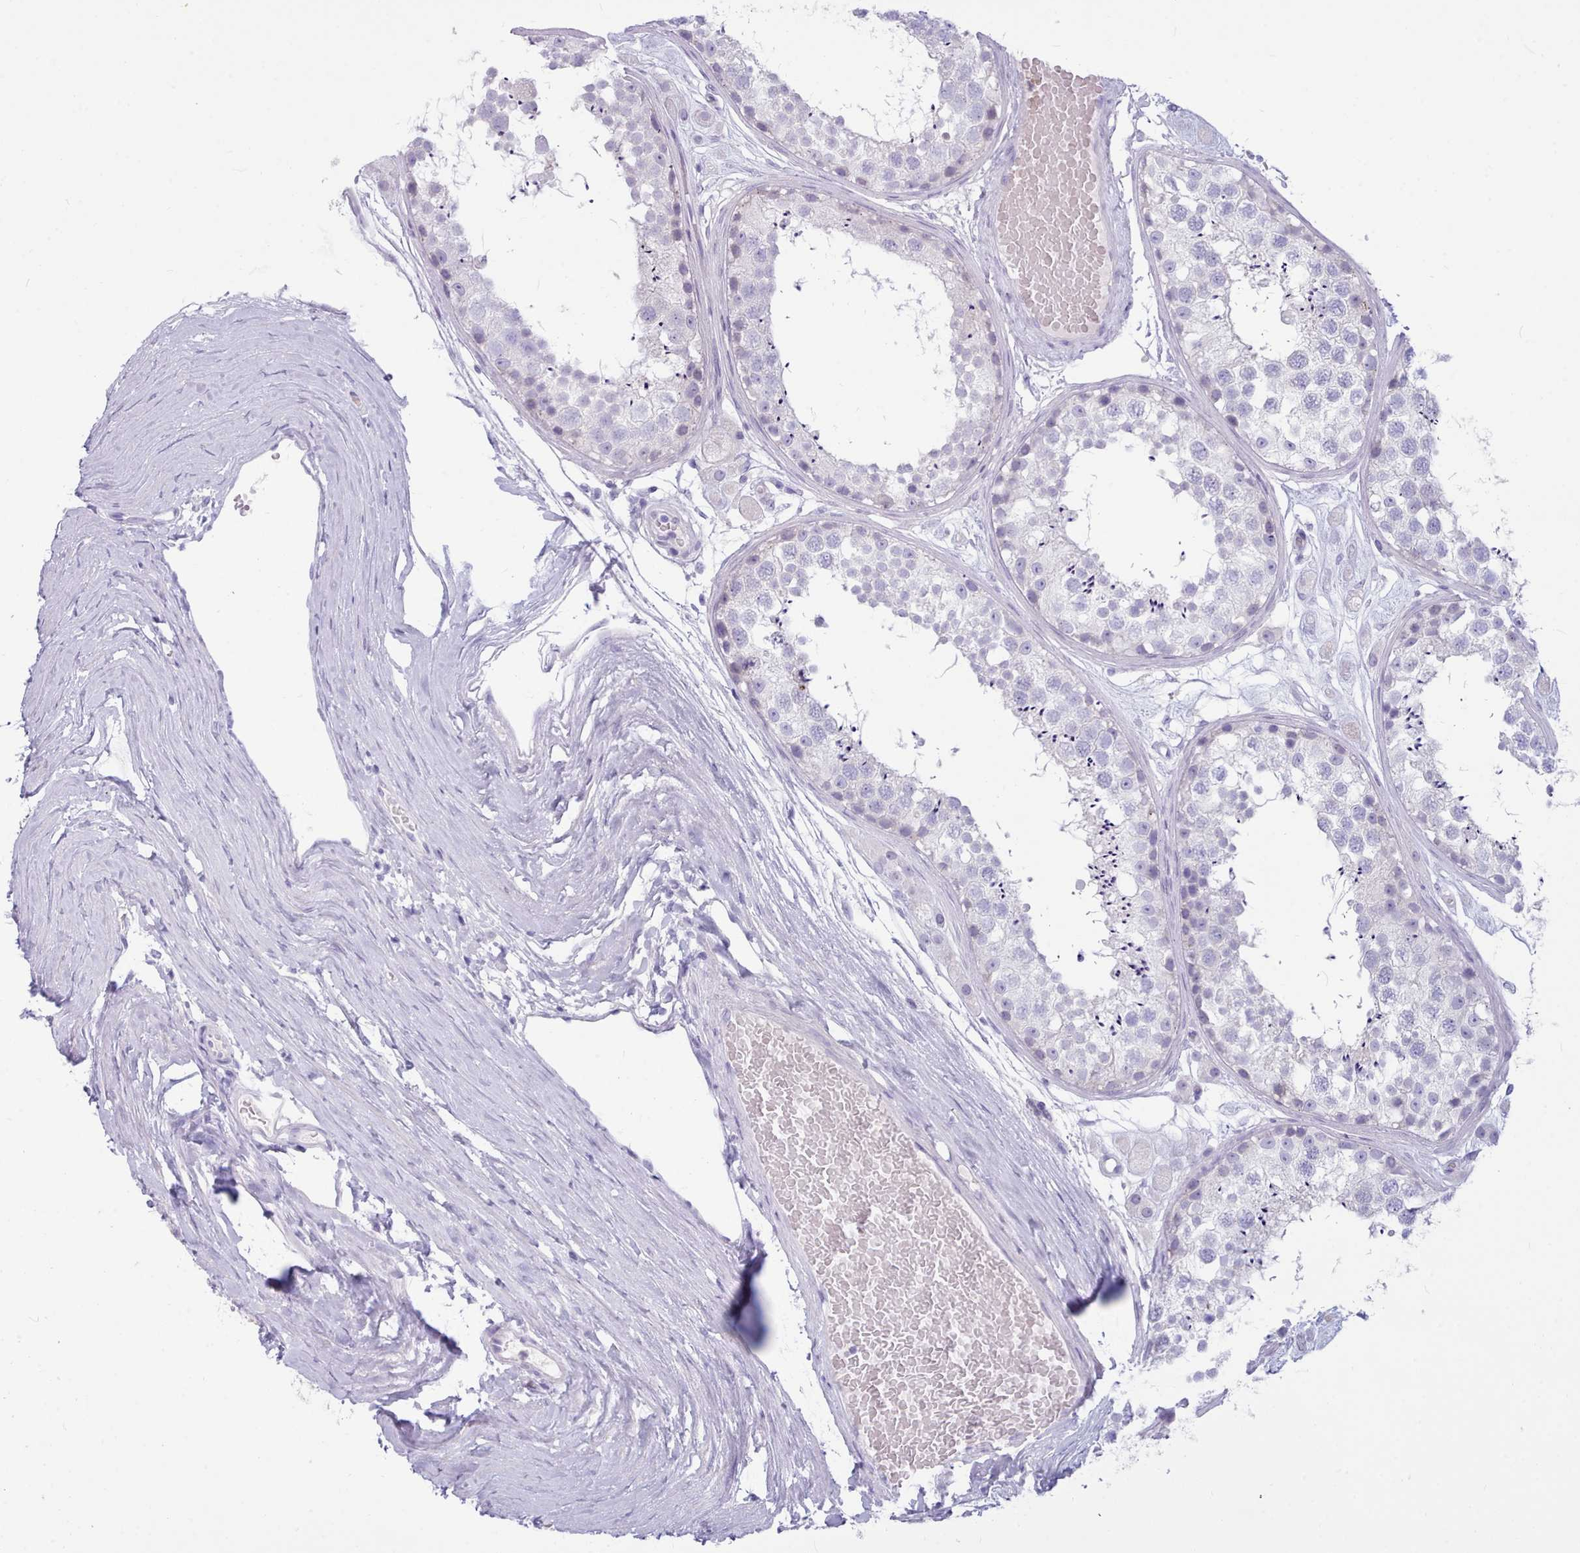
{"staining": {"intensity": "negative", "quantity": "none", "location": "none"}, "tissue": "testis", "cell_type": "Cells in seminiferous ducts", "image_type": "normal", "snomed": [{"axis": "morphology", "description": "Normal tissue, NOS"}, {"axis": "topography", "description": "Testis"}], "caption": "Histopathology image shows no significant protein positivity in cells in seminiferous ducts of benign testis.", "gene": "NKX1", "patient": {"sex": "male", "age": 25}}